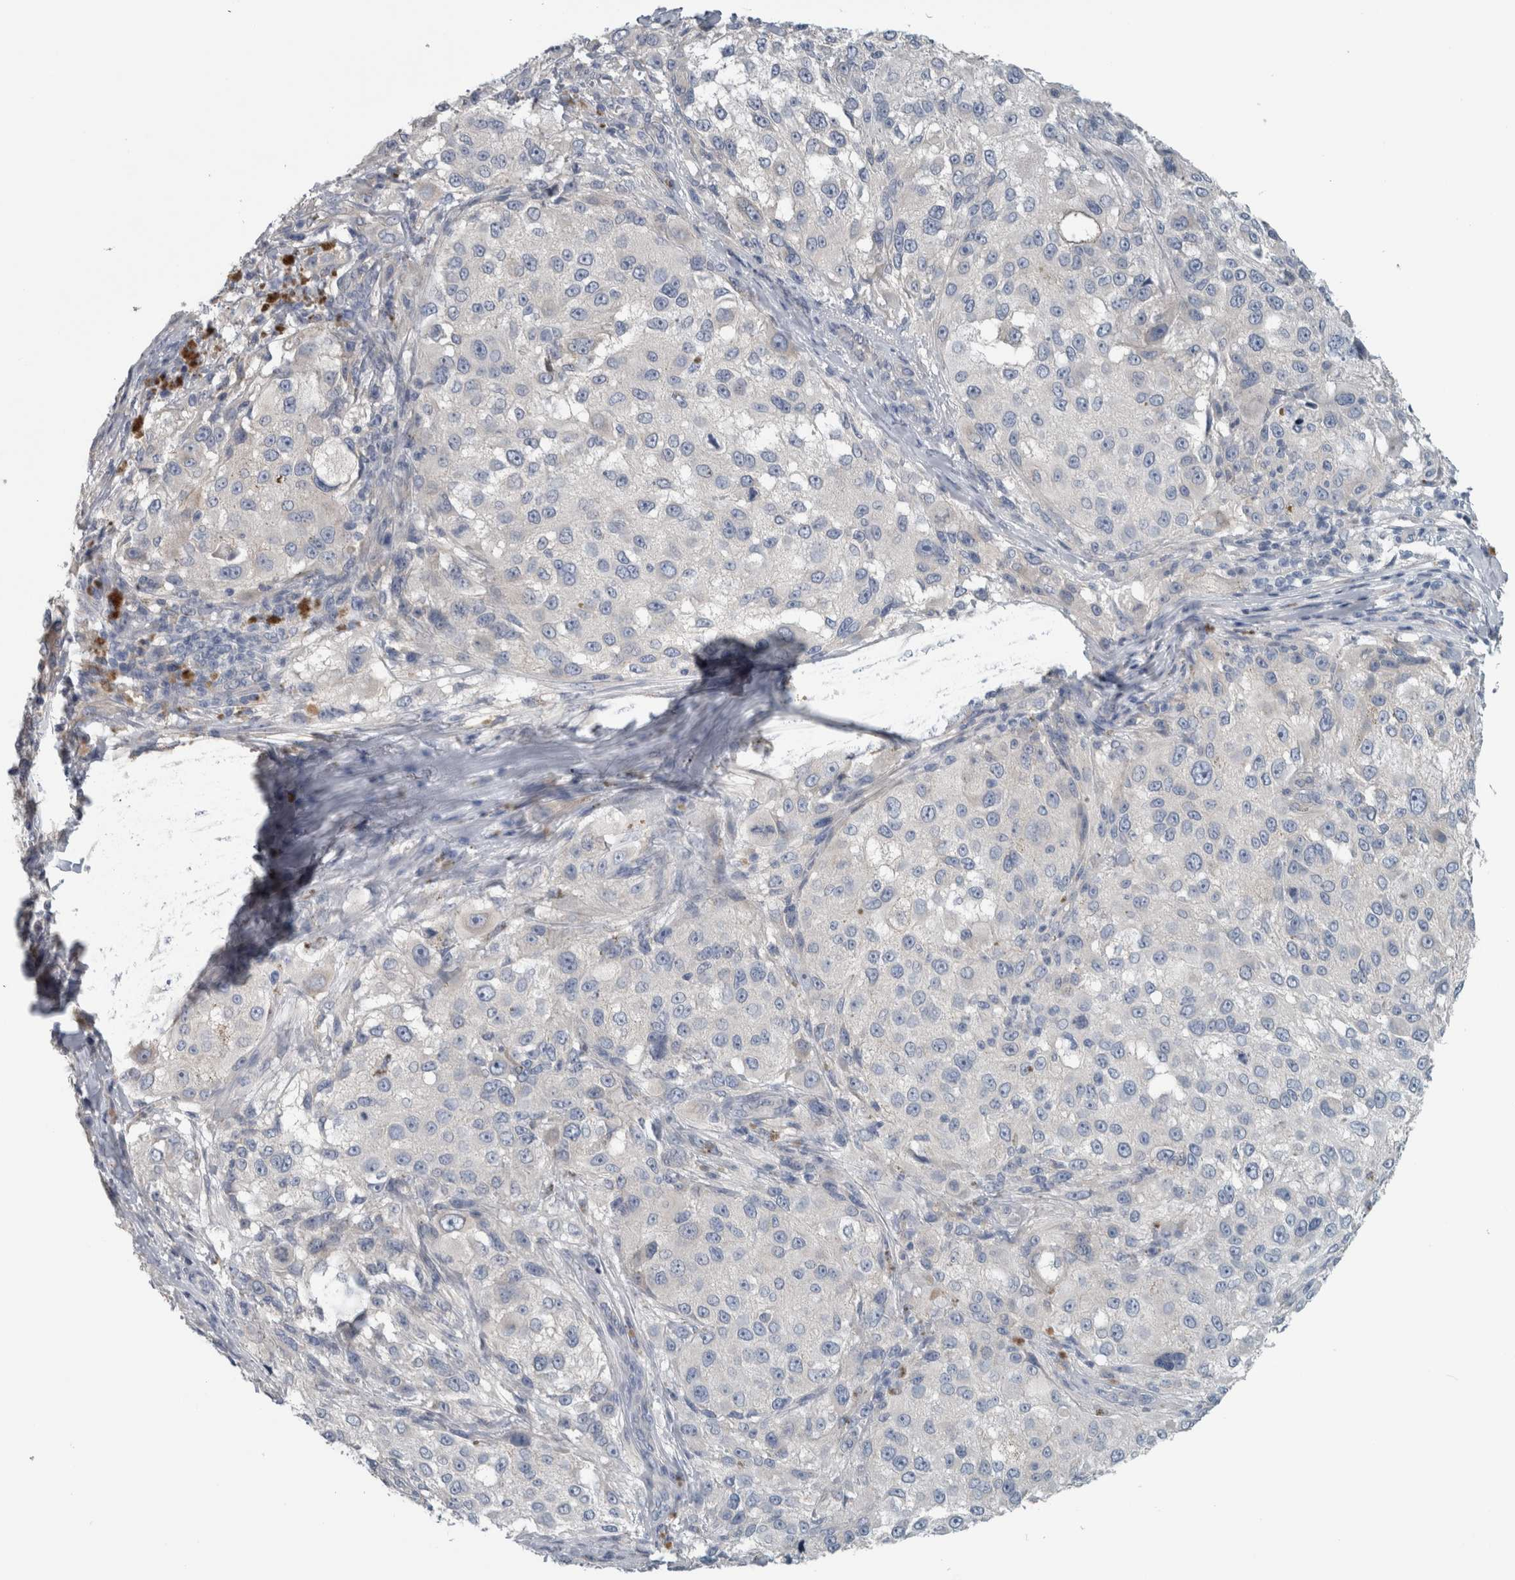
{"staining": {"intensity": "negative", "quantity": "none", "location": "none"}, "tissue": "melanoma", "cell_type": "Tumor cells", "image_type": "cancer", "snomed": [{"axis": "morphology", "description": "Necrosis, NOS"}, {"axis": "morphology", "description": "Malignant melanoma, NOS"}, {"axis": "topography", "description": "Skin"}], "caption": "IHC of melanoma reveals no staining in tumor cells.", "gene": "SH3GL2", "patient": {"sex": "female", "age": 87}}